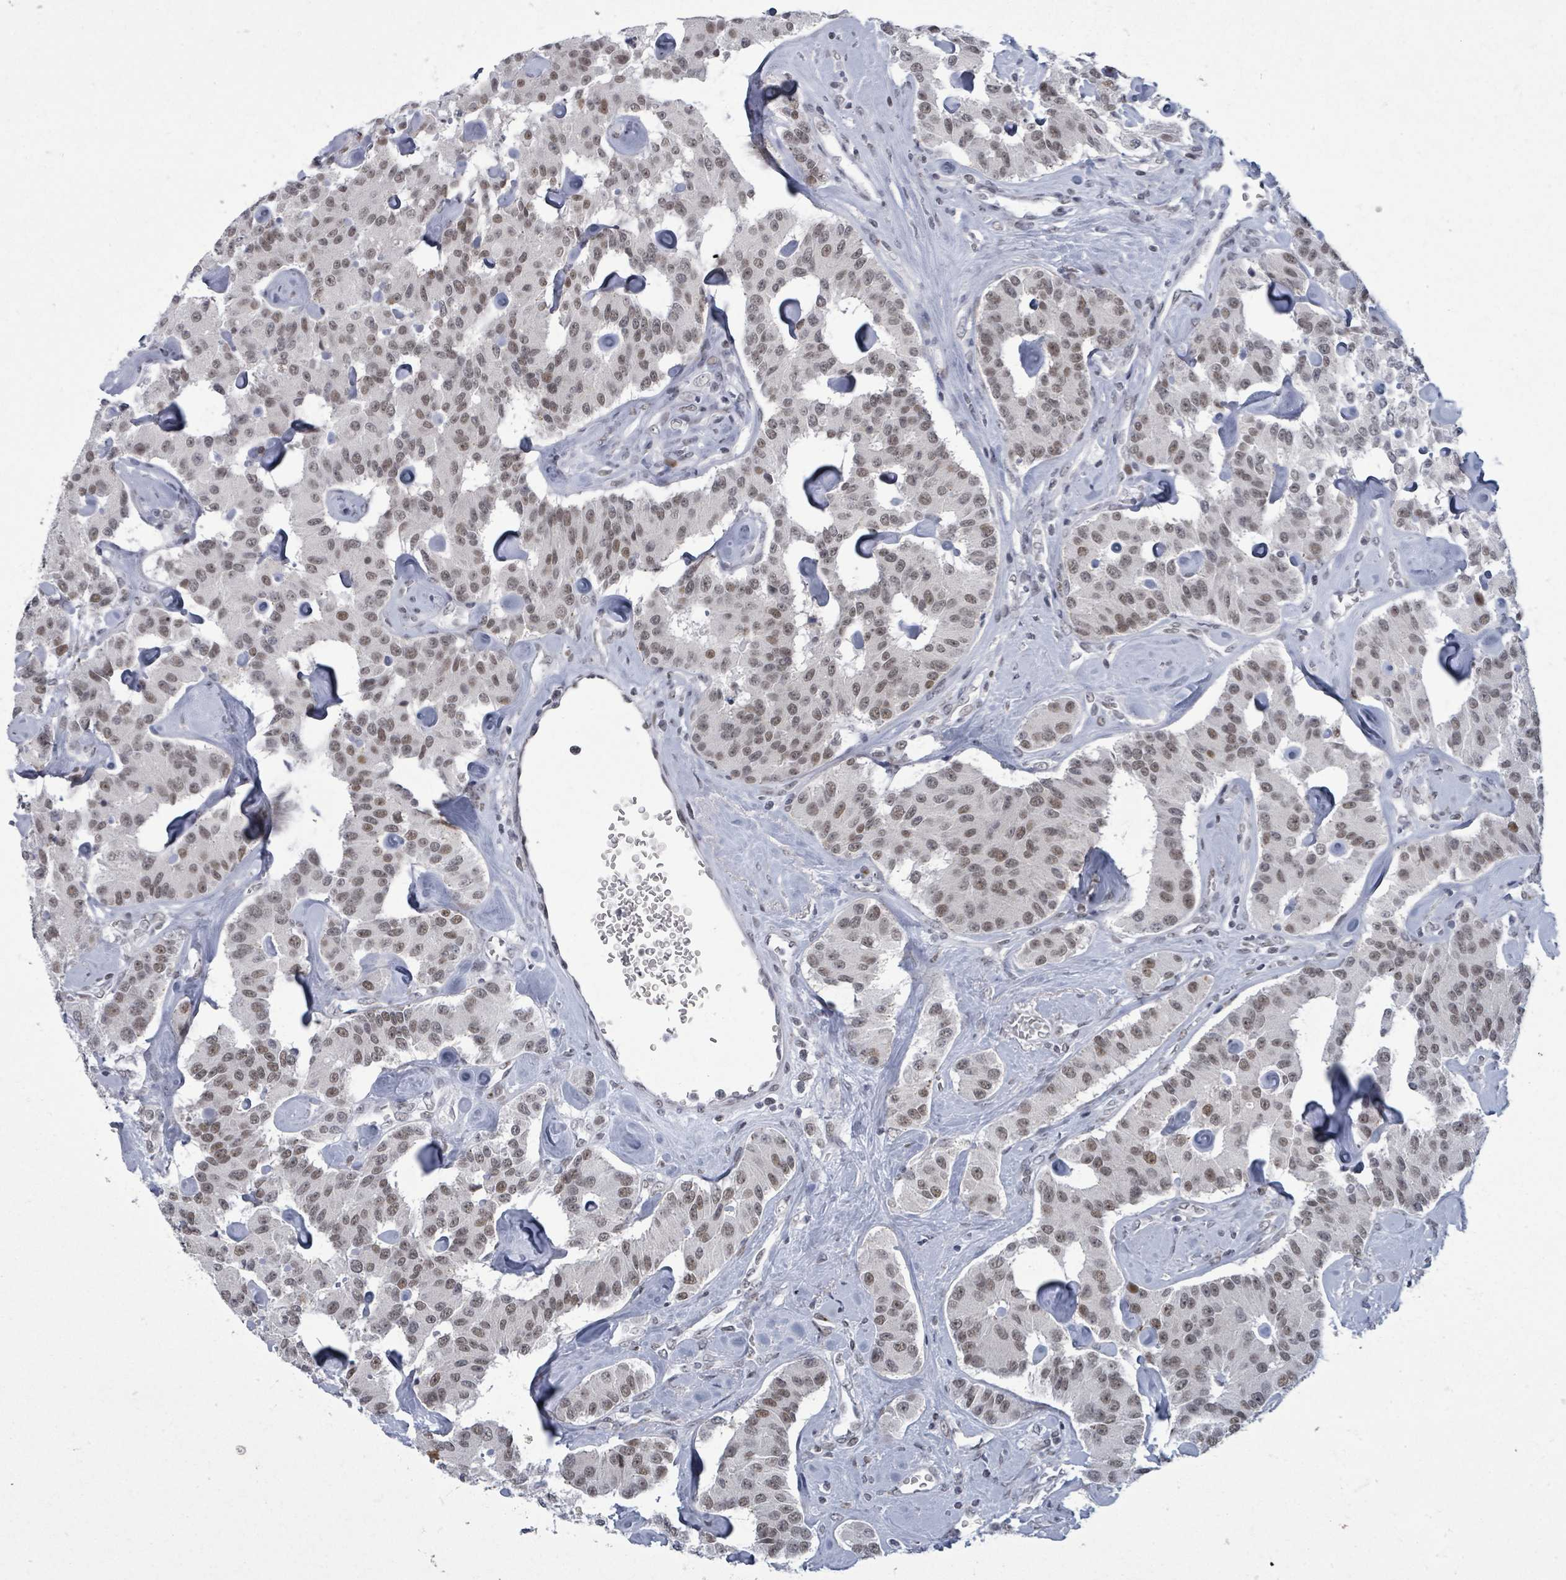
{"staining": {"intensity": "moderate", "quantity": ">75%", "location": "nuclear"}, "tissue": "carcinoid", "cell_type": "Tumor cells", "image_type": "cancer", "snomed": [{"axis": "morphology", "description": "Carcinoid, malignant, NOS"}, {"axis": "topography", "description": "Pancreas"}], "caption": "Tumor cells exhibit medium levels of moderate nuclear positivity in approximately >75% of cells in human carcinoid.", "gene": "ERCC5", "patient": {"sex": "male", "age": 41}}